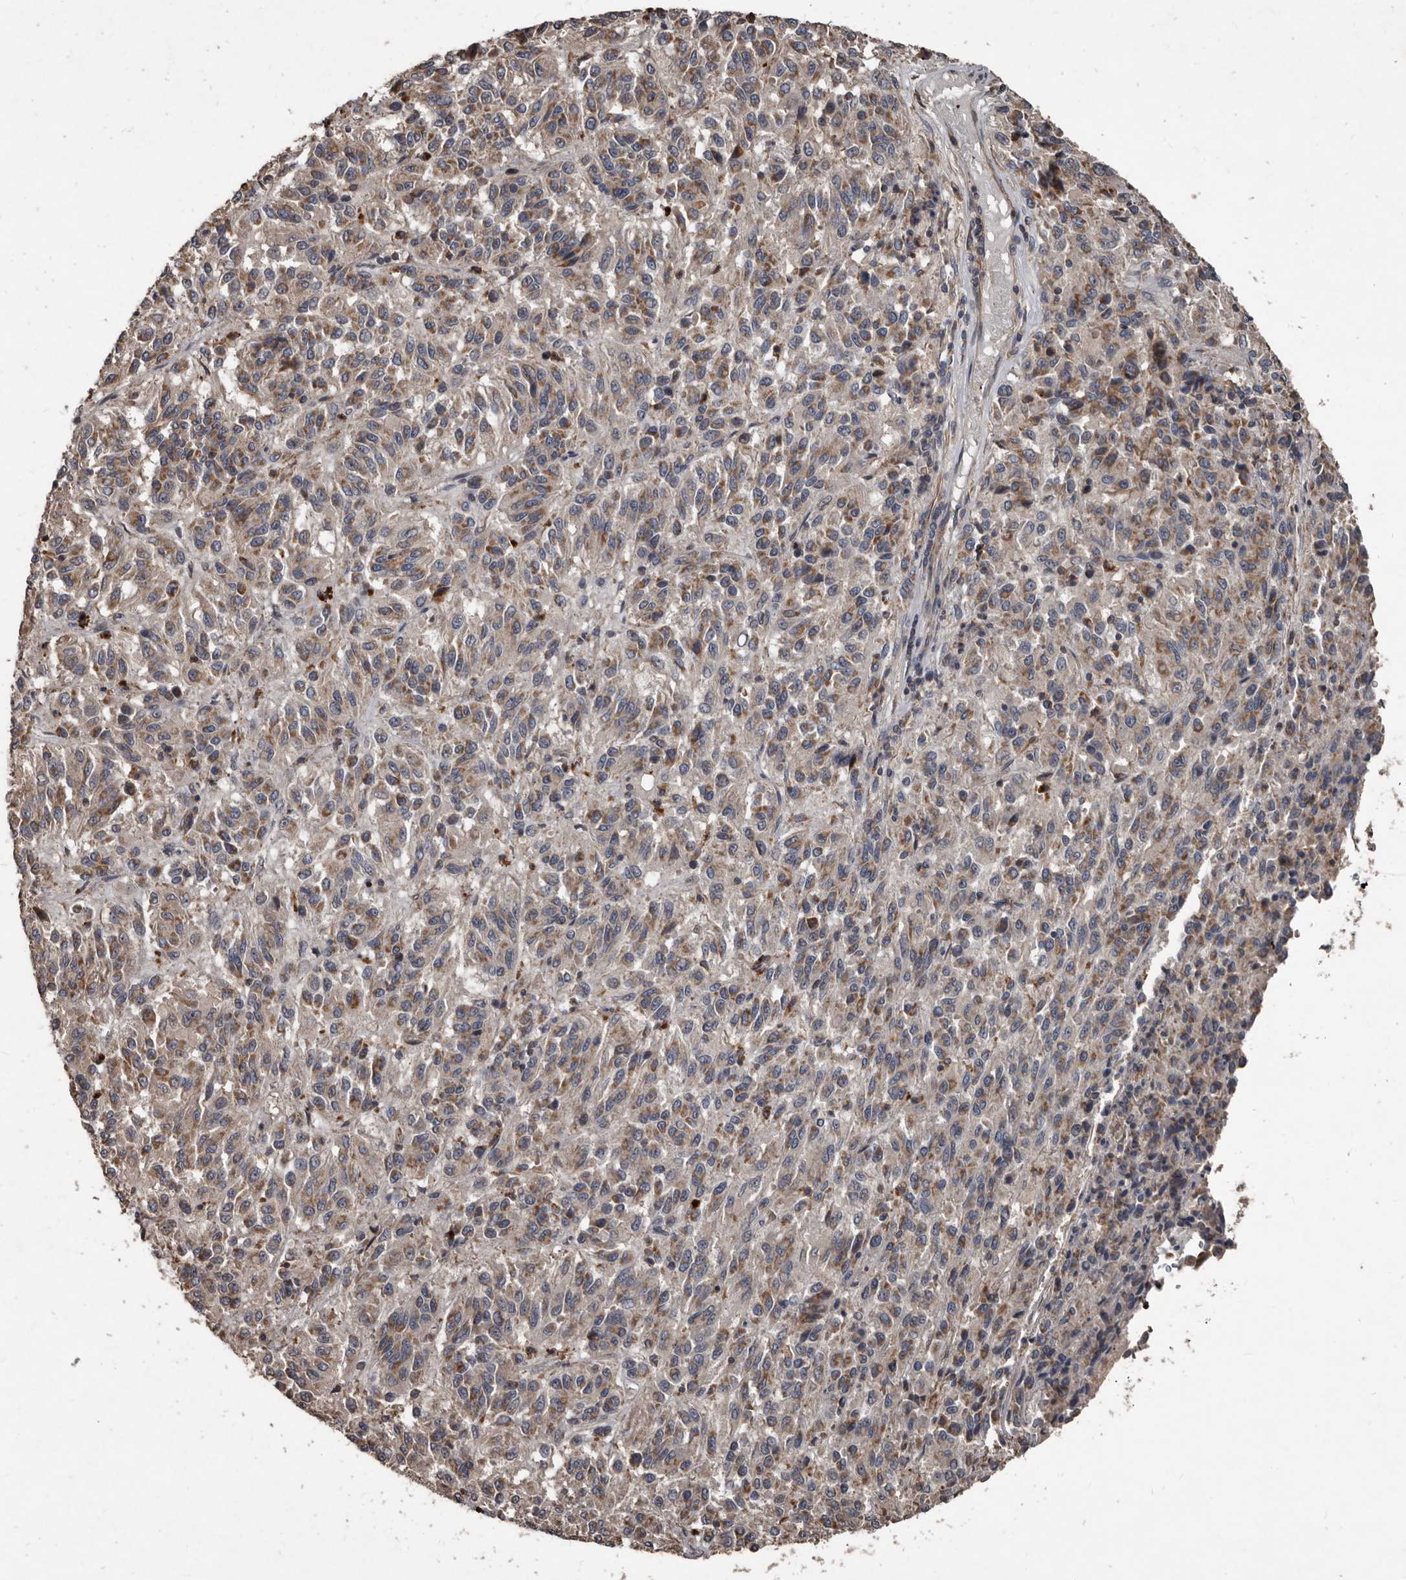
{"staining": {"intensity": "moderate", "quantity": "25%-75%", "location": "cytoplasmic/membranous"}, "tissue": "melanoma", "cell_type": "Tumor cells", "image_type": "cancer", "snomed": [{"axis": "morphology", "description": "Malignant melanoma, Metastatic site"}, {"axis": "topography", "description": "Lung"}], "caption": "Protein analysis of melanoma tissue shows moderate cytoplasmic/membranous expression in approximately 25%-75% of tumor cells. The staining is performed using DAB brown chromogen to label protein expression. The nuclei are counter-stained blue using hematoxylin.", "gene": "GREB1", "patient": {"sex": "male", "age": 64}}